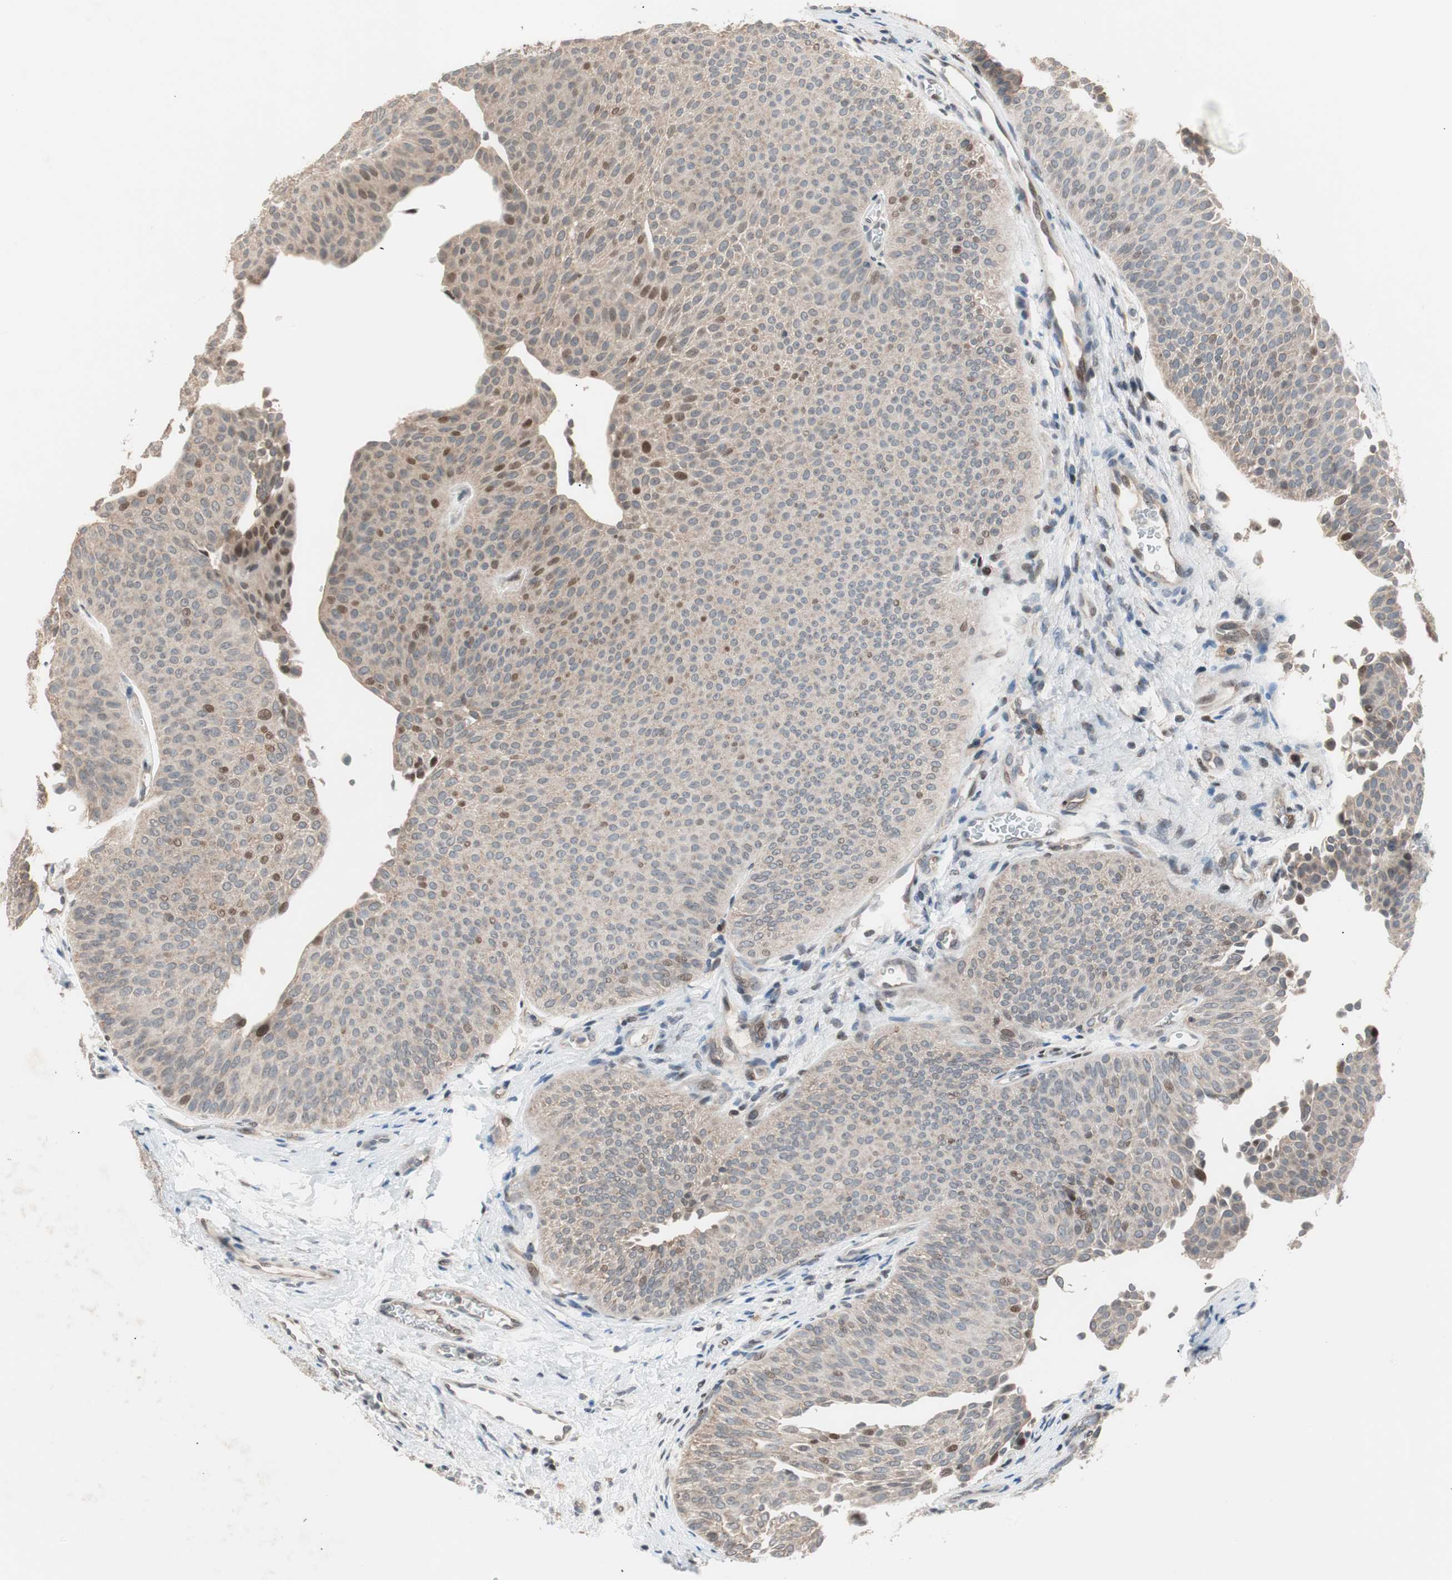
{"staining": {"intensity": "weak", "quantity": "<25%", "location": "nuclear"}, "tissue": "urothelial cancer", "cell_type": "Tumor cells", "image_type": "cancer", "snomed": [{"axis": "morphology", "description": "Urothelial carcinoma, Low grade"}, {"axis": "topography", "description": "Urinary bladder"}], "caption": "This is an immunohistochemistry (IHC) micrograph of human urothelial carcinoma (low-grade). There is no expression in tumor cells.", "gene": "POLH", "patient": {"sex": "female", "age": 60}}